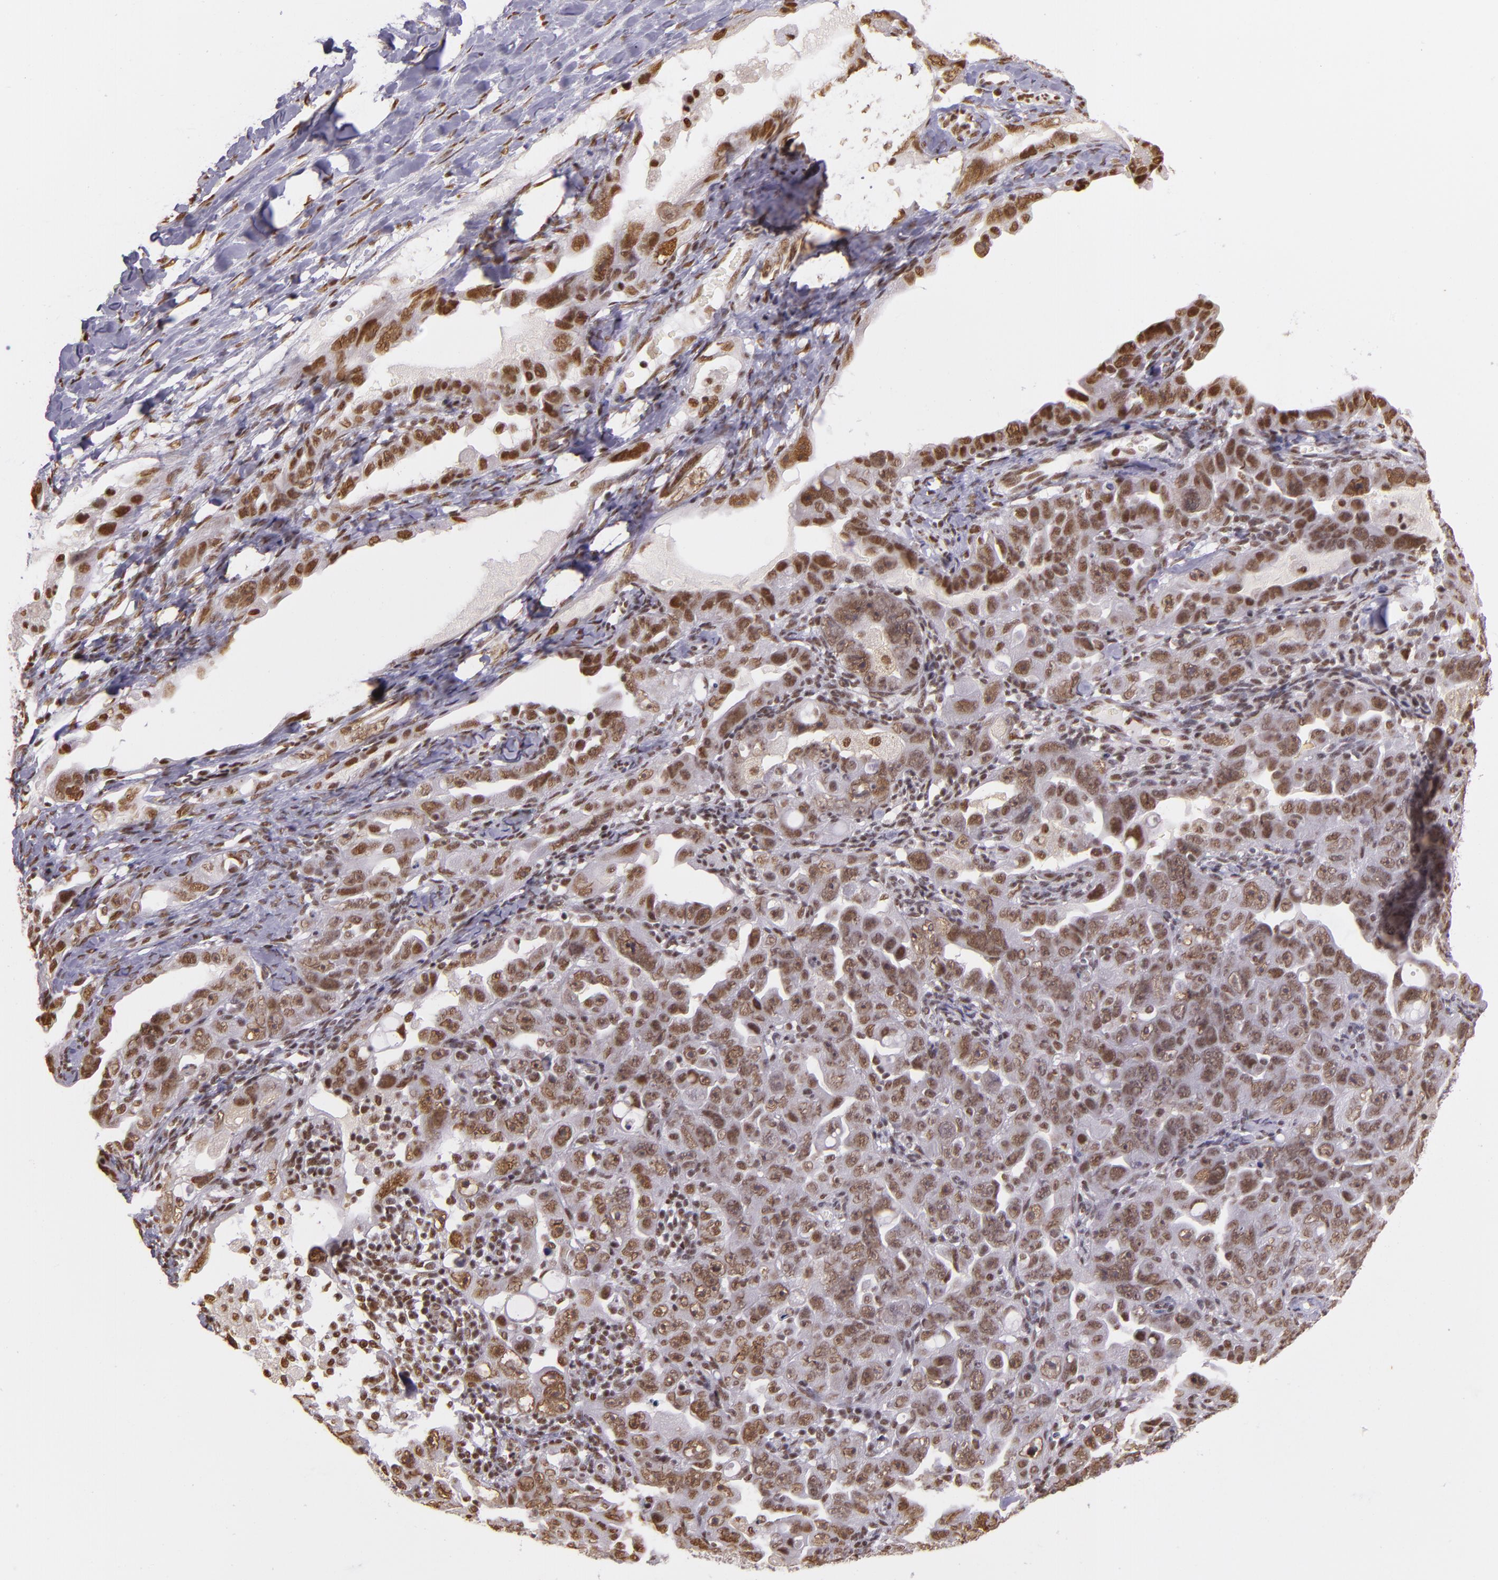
{"staining": {"intensity": "moderate", "quantity": ">75%", "location": "nuclear"}, "tissue": "ovarian cancer", "cell_type": "Tumor cells", "image_type": "cancer", "snomed": [{"axis": "morphology", "description": "Cystadenocarcinoma, serous, NOS"}, {"axis": "topography", "description": "Ovary"}], "caption": "Immunohistochemistry staining of serous cystadenocarcinoma (ovarian), which reveals medium levels of moderate nuclear positivity in approximately >75% of tumor cells indicating moderate nuclear protein positivity. The staining was performed using DAB (3,3'-diaminobenzidine) (brown) for protein detection and nuclei were counterstained in hematoxylin (blue).", "gene": "USF1", "patient": {"sex": "female", "age": 66}}